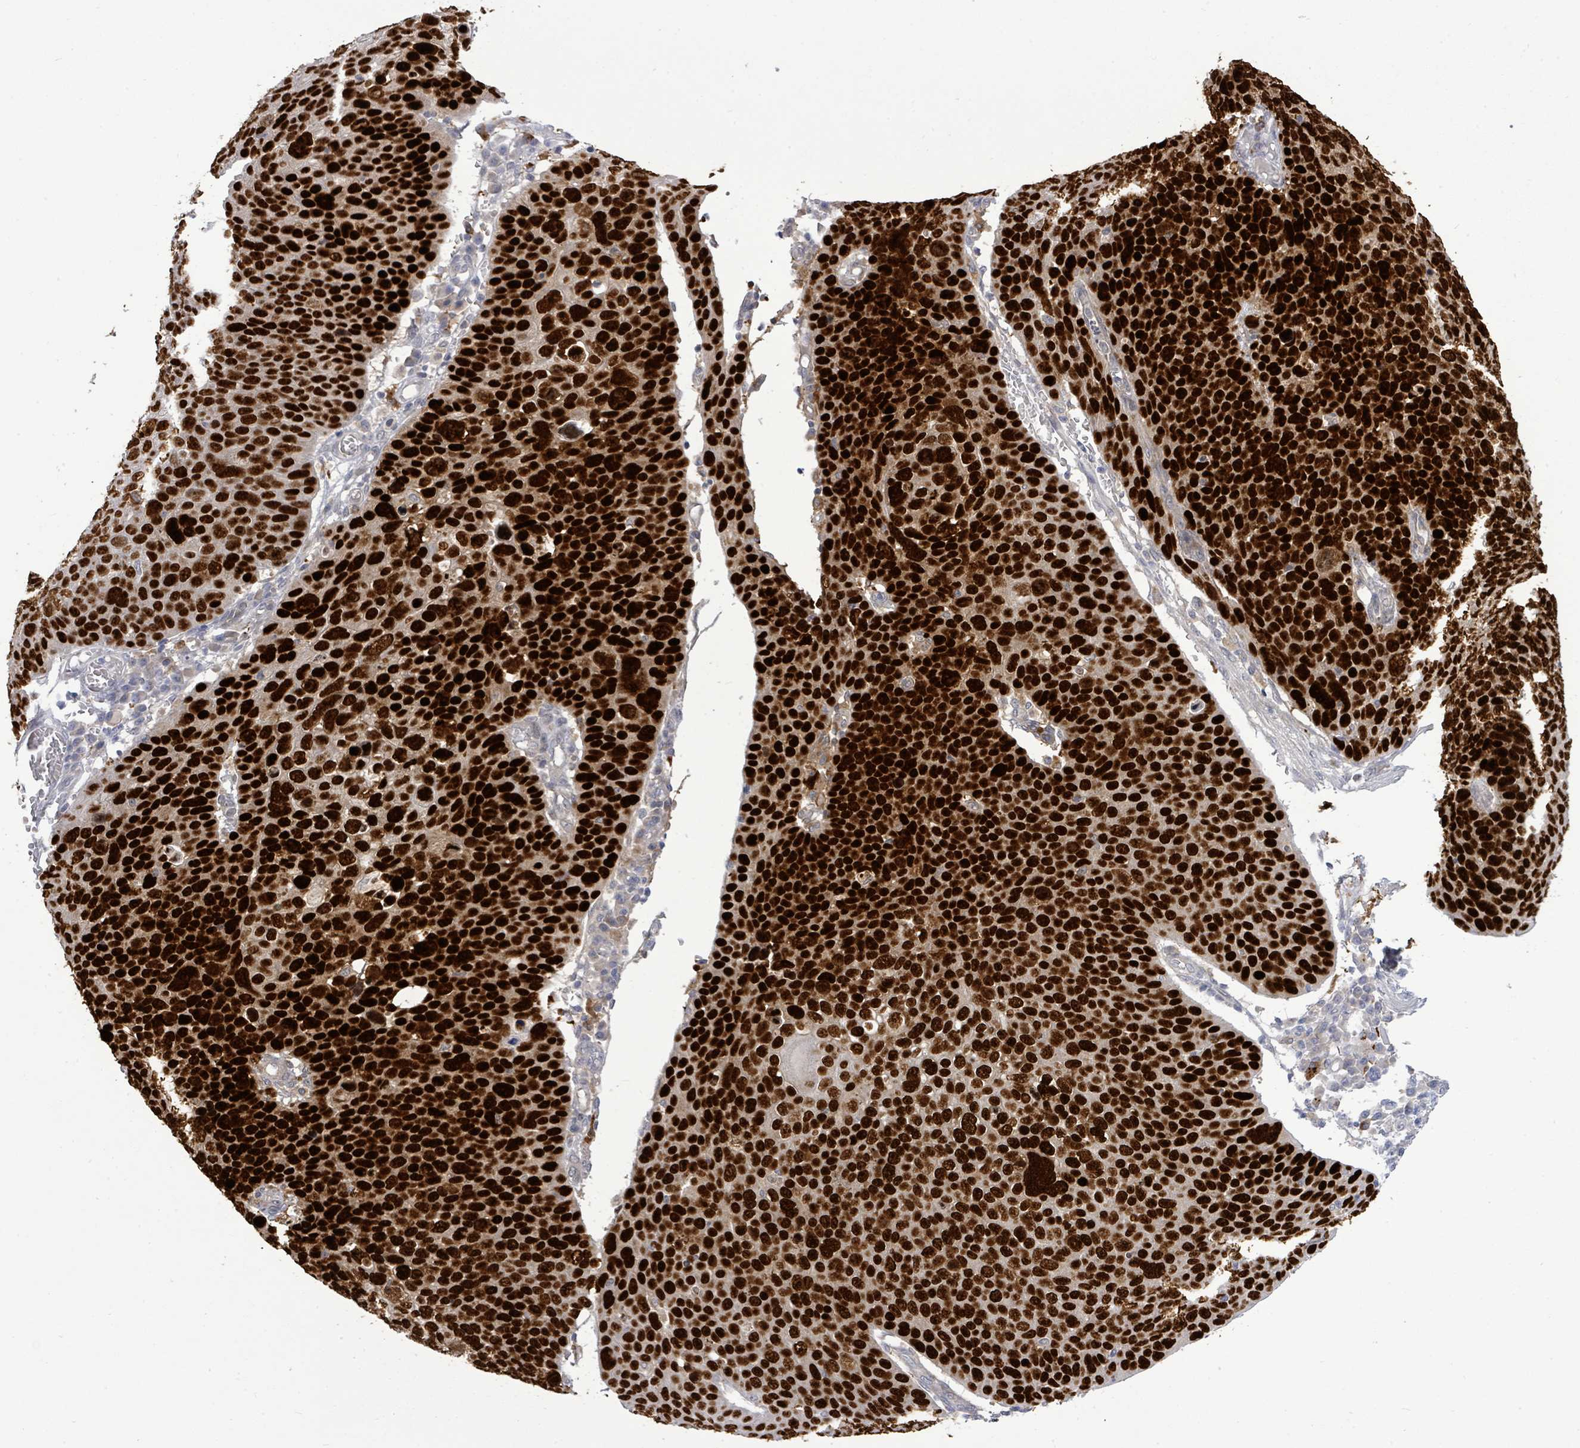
{"staining": {"intensity": "strong", "quantity": ">75%", "location": "nuclear"}, "tissue": "skin cancer", "cell_type": "Tumor cells", "image_type": "cancer", "snomed": [{"axis": "morphology", "description": "Squamous cell carcinoma, NOS"}, {"axis": "topography", "description": "Skin"}], "caption": "Immunohistochemistry (DAB) staining of squamous cell carcinoma (skin) shows strong nuclear protein expression in approximately >75% of tumor cells.", "gene": "CT45A5", "patient": {"sex": "male", "age": 71}}